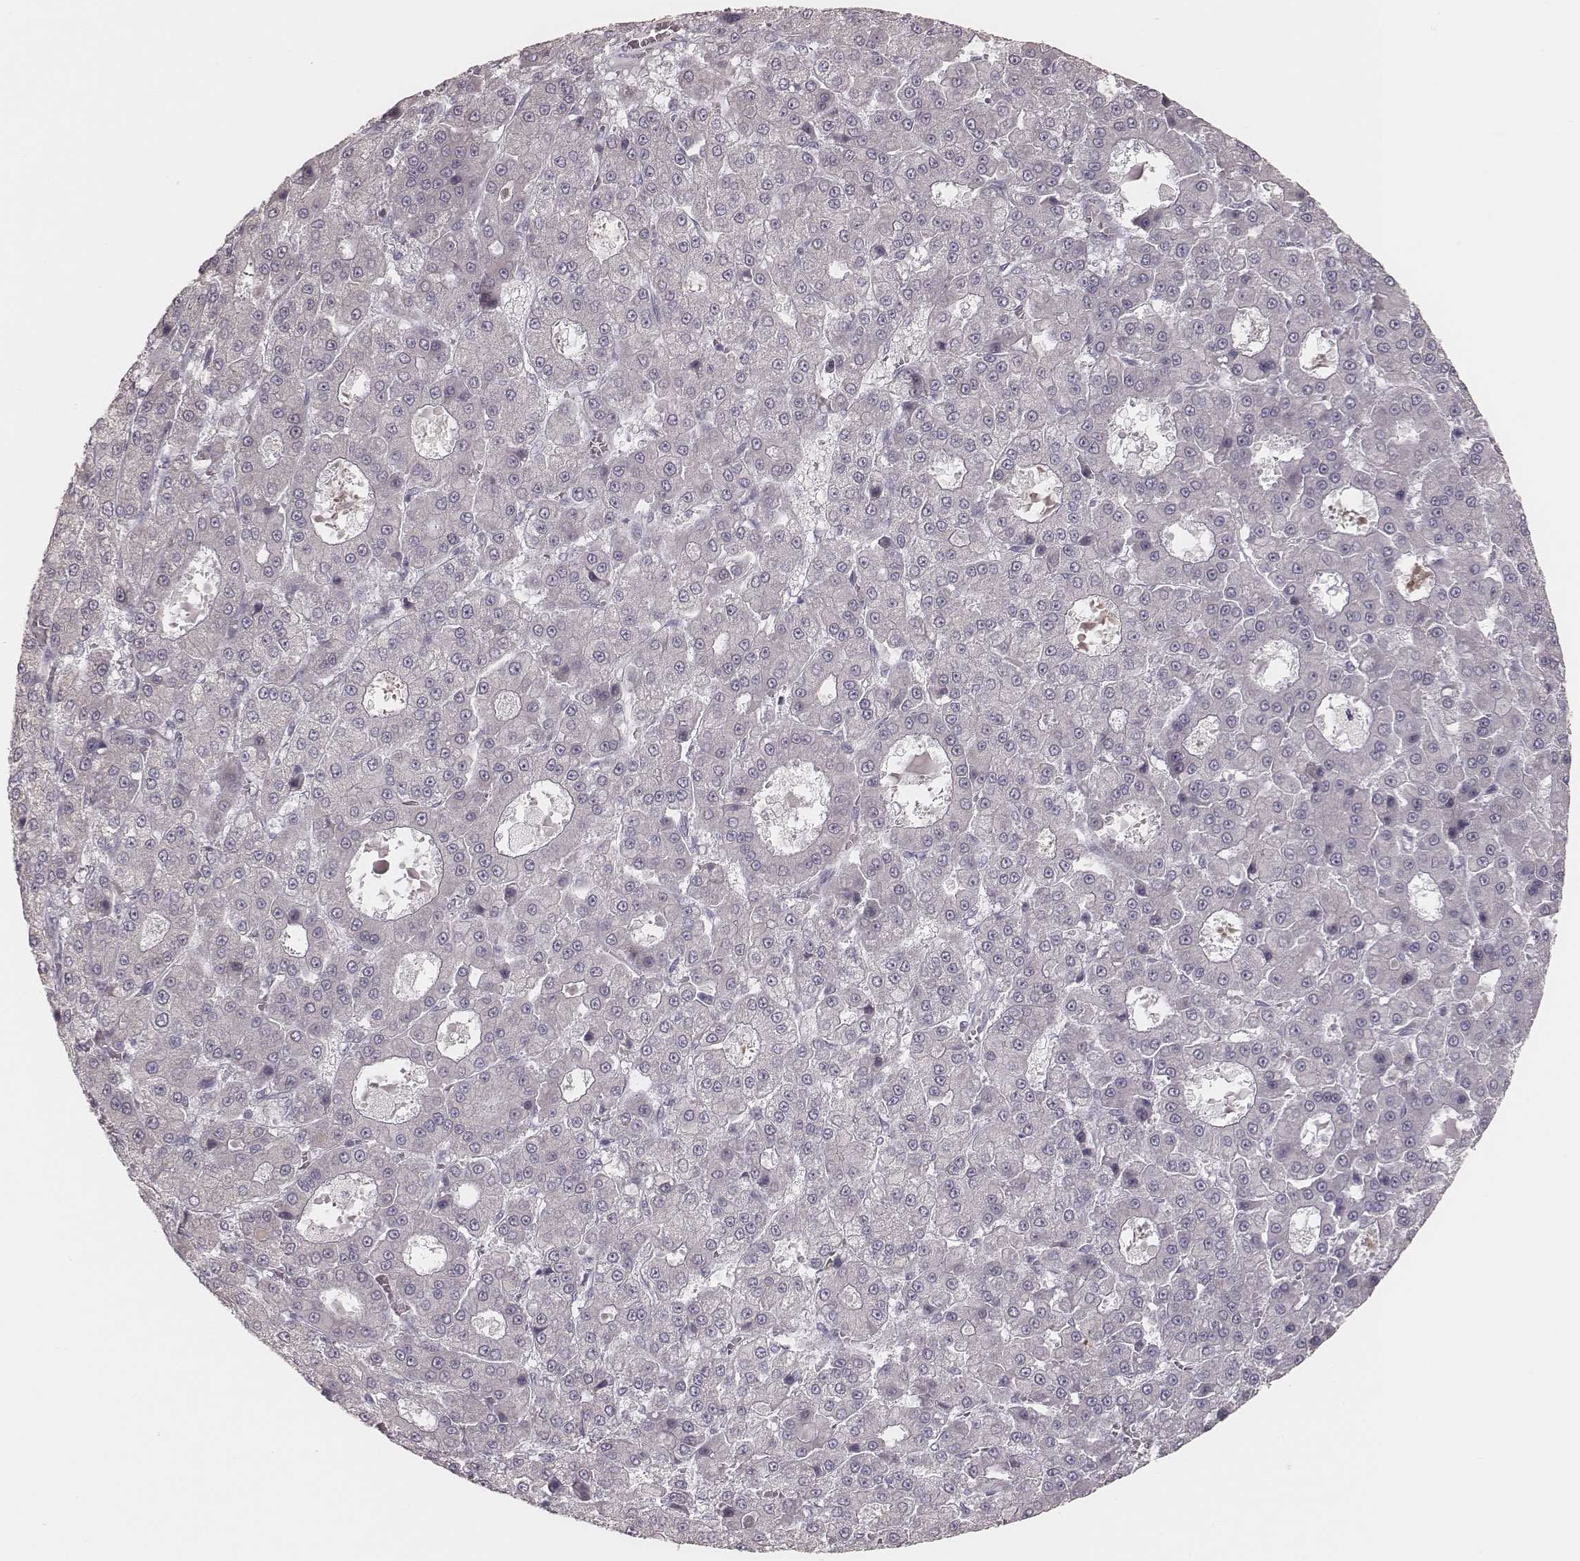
{"staining": {"intensity": "negative", "quantity": "none", "location": "none"}, "tissue": "liver cancer", "cell_type": "Tumor cells", "image_type": "cancer", "snomed": [{"axis": "morphology", "description": "Carcinoma, Hepatocellular, NOS"}, {"axis": "topography", "description": "Liver"}], "caption": "The photomicrograph displays no staining of tumor cells in liver cancer.", "gene": "KIF5C", "patient": {"sex": "male", "age": 70}}